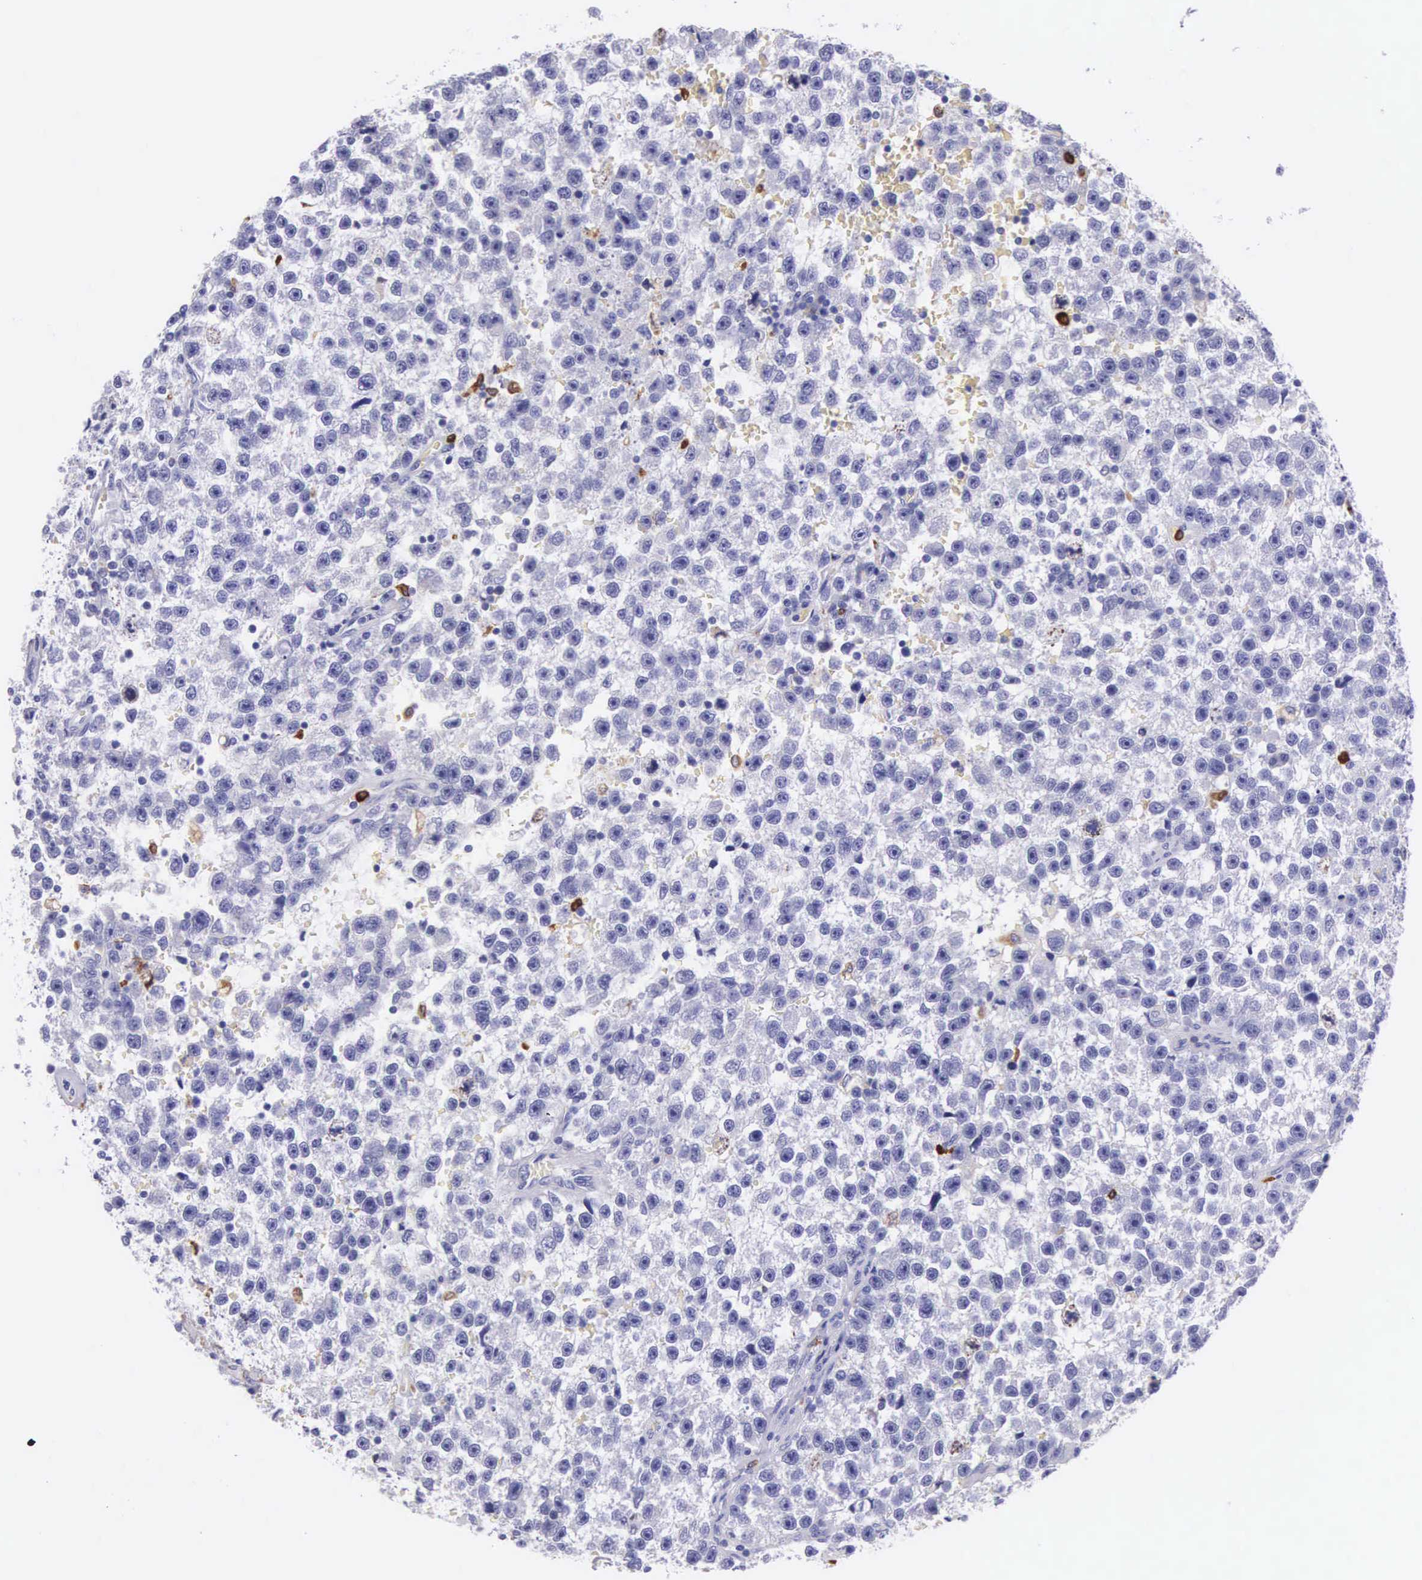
{"staining": {"intensity": "negative", "quantity": "none", "location": "none"}, "tissue": "testis cancer", "cell_type": "Tumor cells", "image_type": "cancer", "snomed": [{"axis": "morphology", "description": "Seminoma, NOS"}, {"axis": "topography", "description": "Testis"}], "caption": "Photomicrograph shows no significant protein expression in tumor cells of testis cancer.", "gene": "FCN1", "patient": {"sex": "male", "age": 33}}